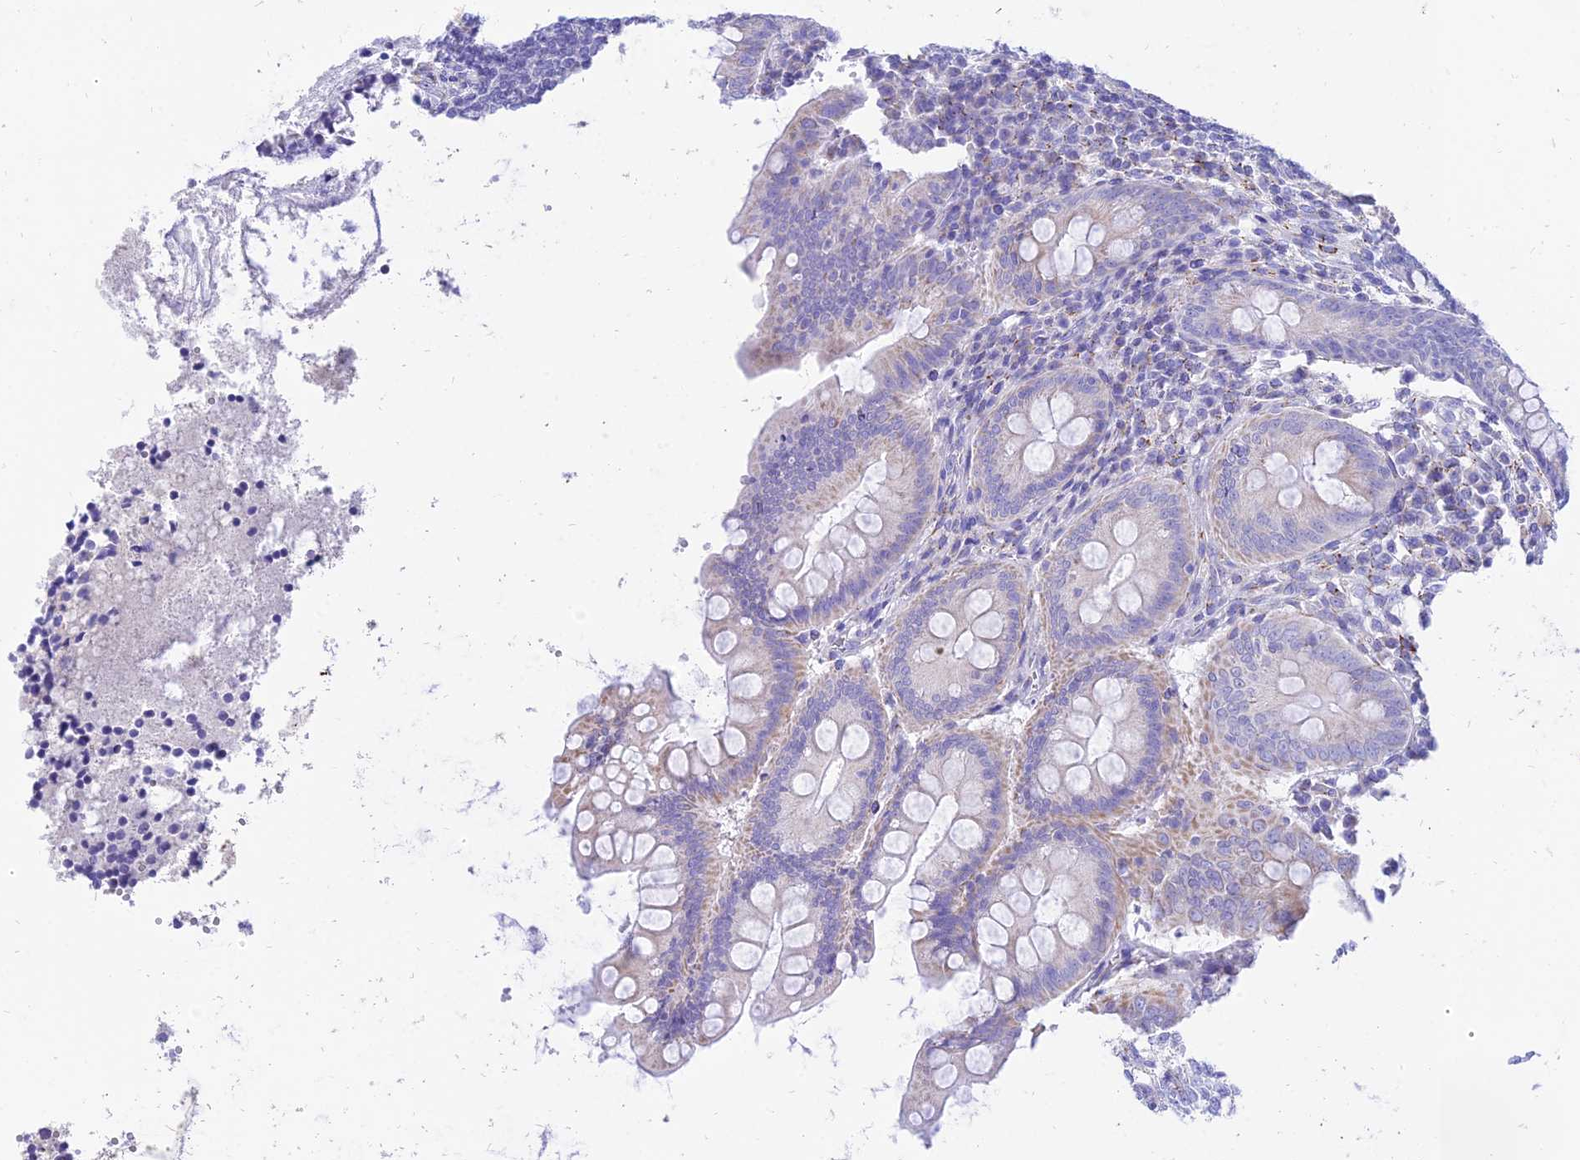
{"staining": {"intensity": "weak", "quantity": "25%-75%", "location": "cytoplasmic/membranous"}, "tissue": "appendix", "cell_type": "Glandular cells", "image_type": "normal", "snomed": [{"axis": "morphology", "description": "Normal tissue, NOS"}, {"axis": "topography", "description": "Appendix"}], "caption": "This is an image of IHC staining of benign appendix, which shows weak staining in the cytoplasmic/membranous of glandular cells.", "gene": "PKN3", "patient": {"sex": "female", "age": 33}}